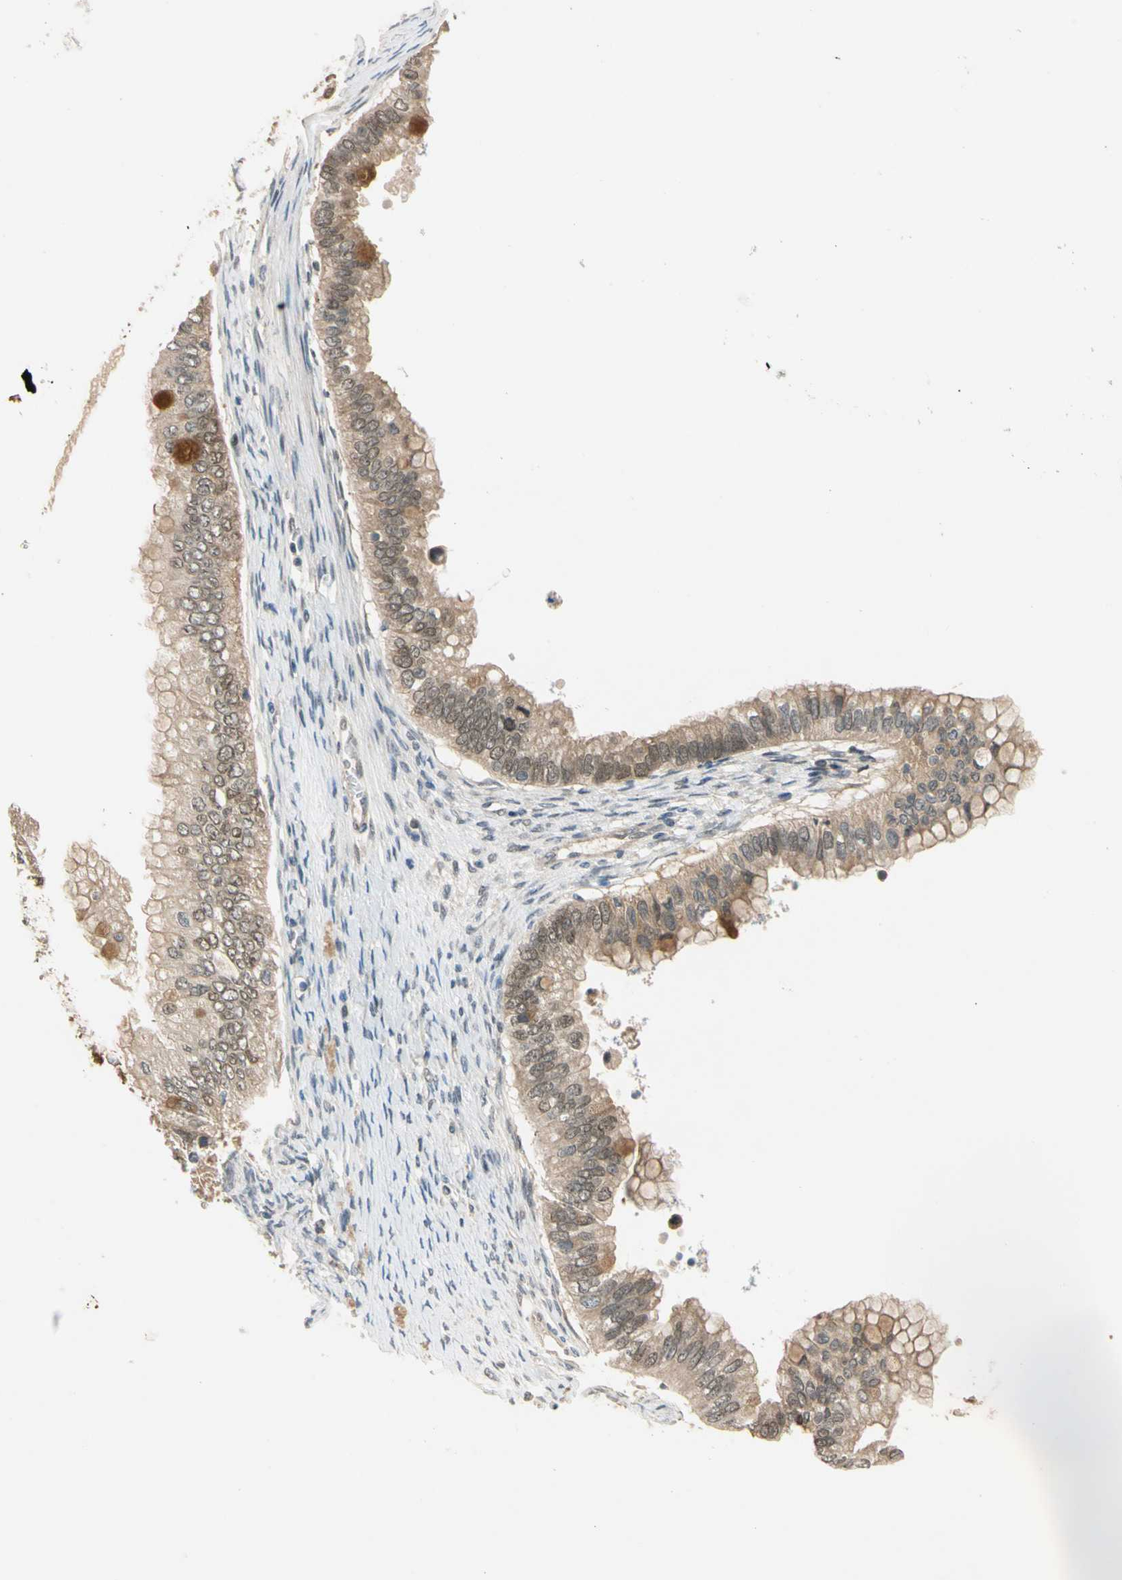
{"staining": {"intensity": "moderate", "quantity": ">75%", "location": "cytoplasmic/membranous,nuclear"}, "tissue": "ovarian cancer", "cell_type": "Tumor cells", "image_type": "cancer", "snomed": [{"axis": "morphology", "description": "Cystadenocarcinoma, mucinous, NOS"}, {"axis": "topography", "description": "Ovary"}], "caption": "This photomicrograph demonstrates IHC staining of human ovarian mucinous cystadenocarcinoma, with medium moderate cytoplasmic/membranous and nuclear staining in approximately >75% of tumor cells.", "gene": "RIOX2", "patient": {"sex": "female", "age": 80}}